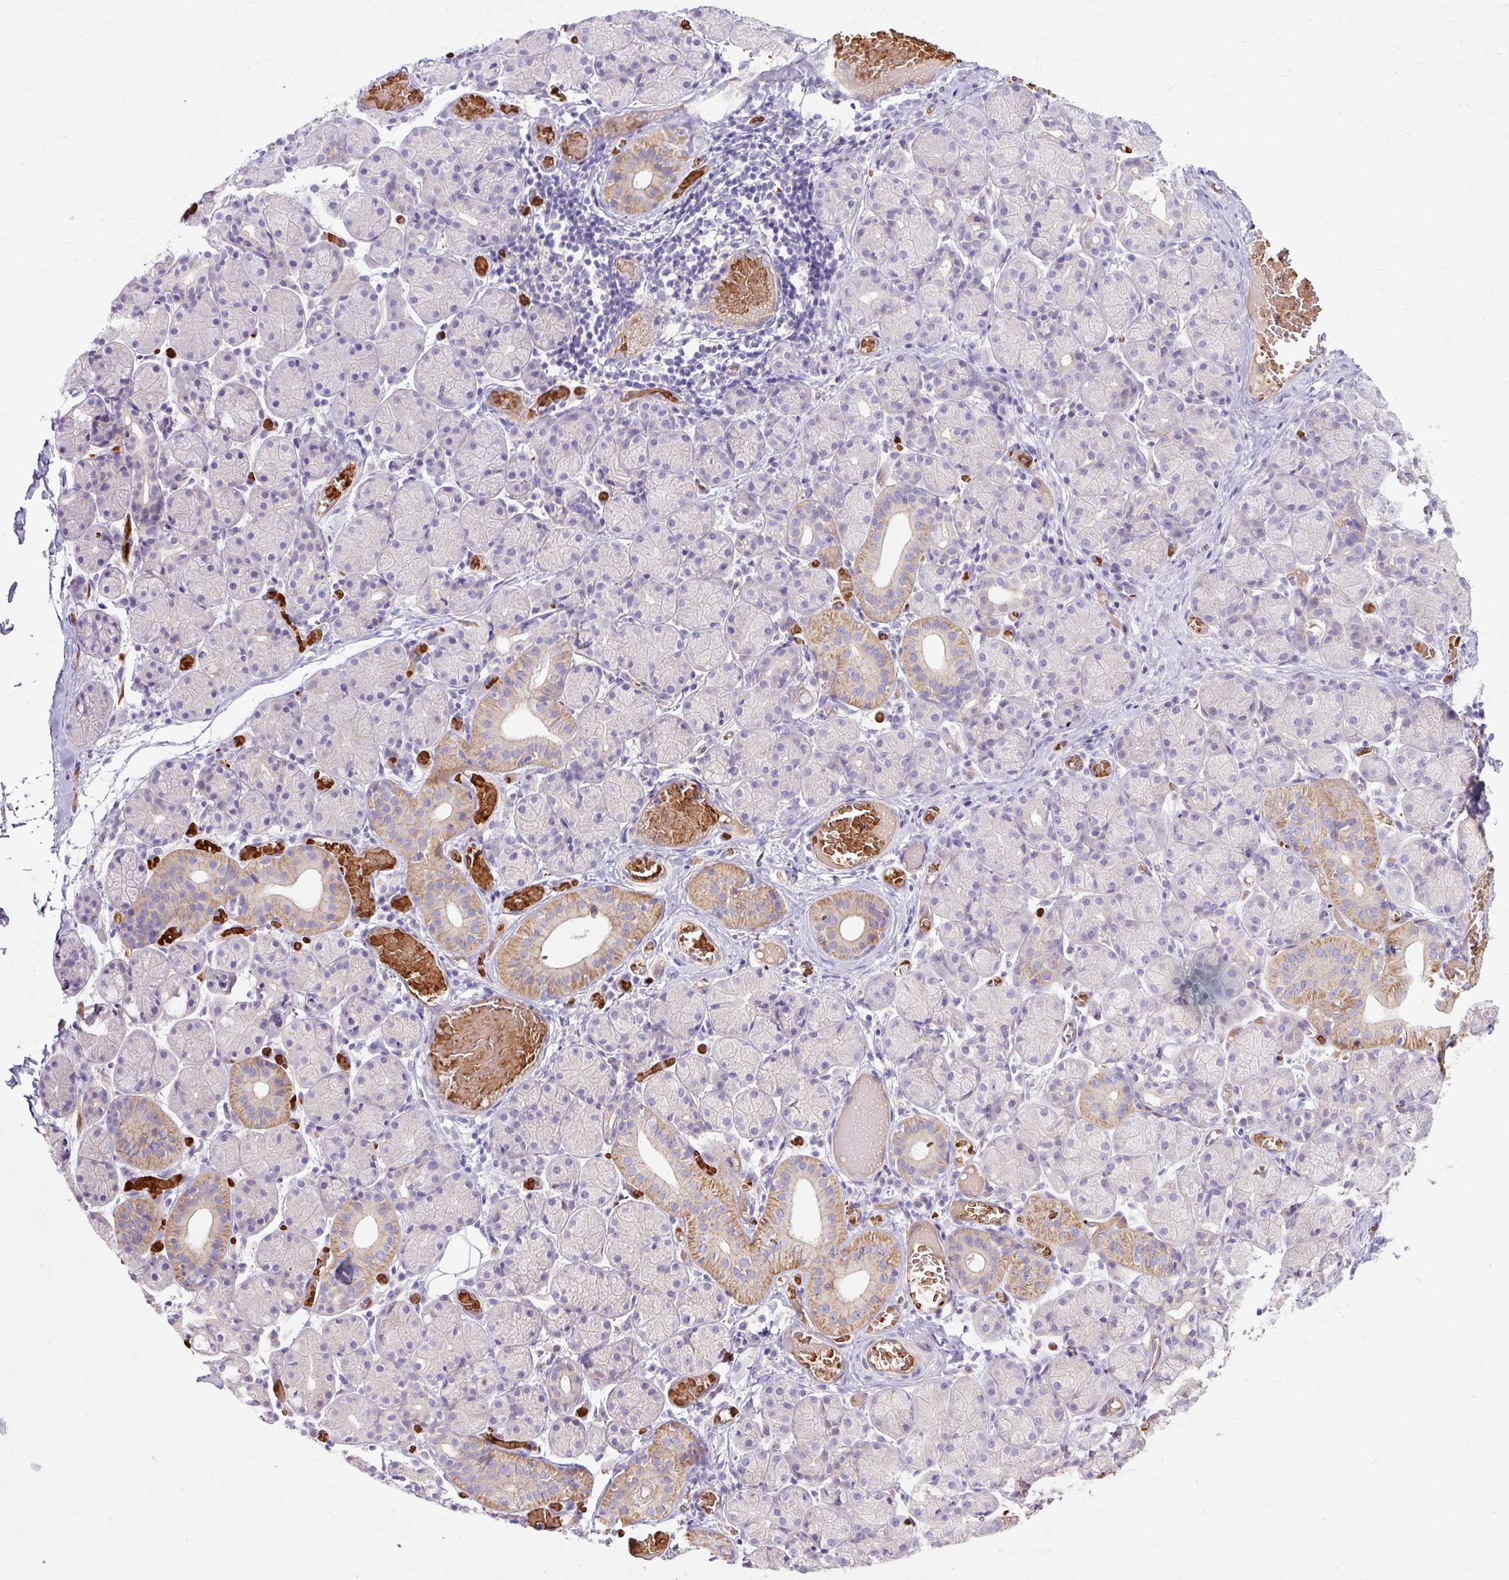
{"staining": {"intensity": "moderate", "quantity": "<25%", "location": "cytoplasmic/membranous"}, "tissue": "salivary gland", "cell_type": "Glandular cells", "image_type": "normal", "snomed": [{"axis": "morphology", "description": "Normal tissue, NOS"}, {"axis": "topography", "description": "Salivary gland"}], "caption": "Glandular cells exhibit moderate cytoplasmic/membranous positivity in approximately <25% of cells in normal salivary gland.", "gene": "USHBP1", "patient": {"sex": "female", "age": 24}}